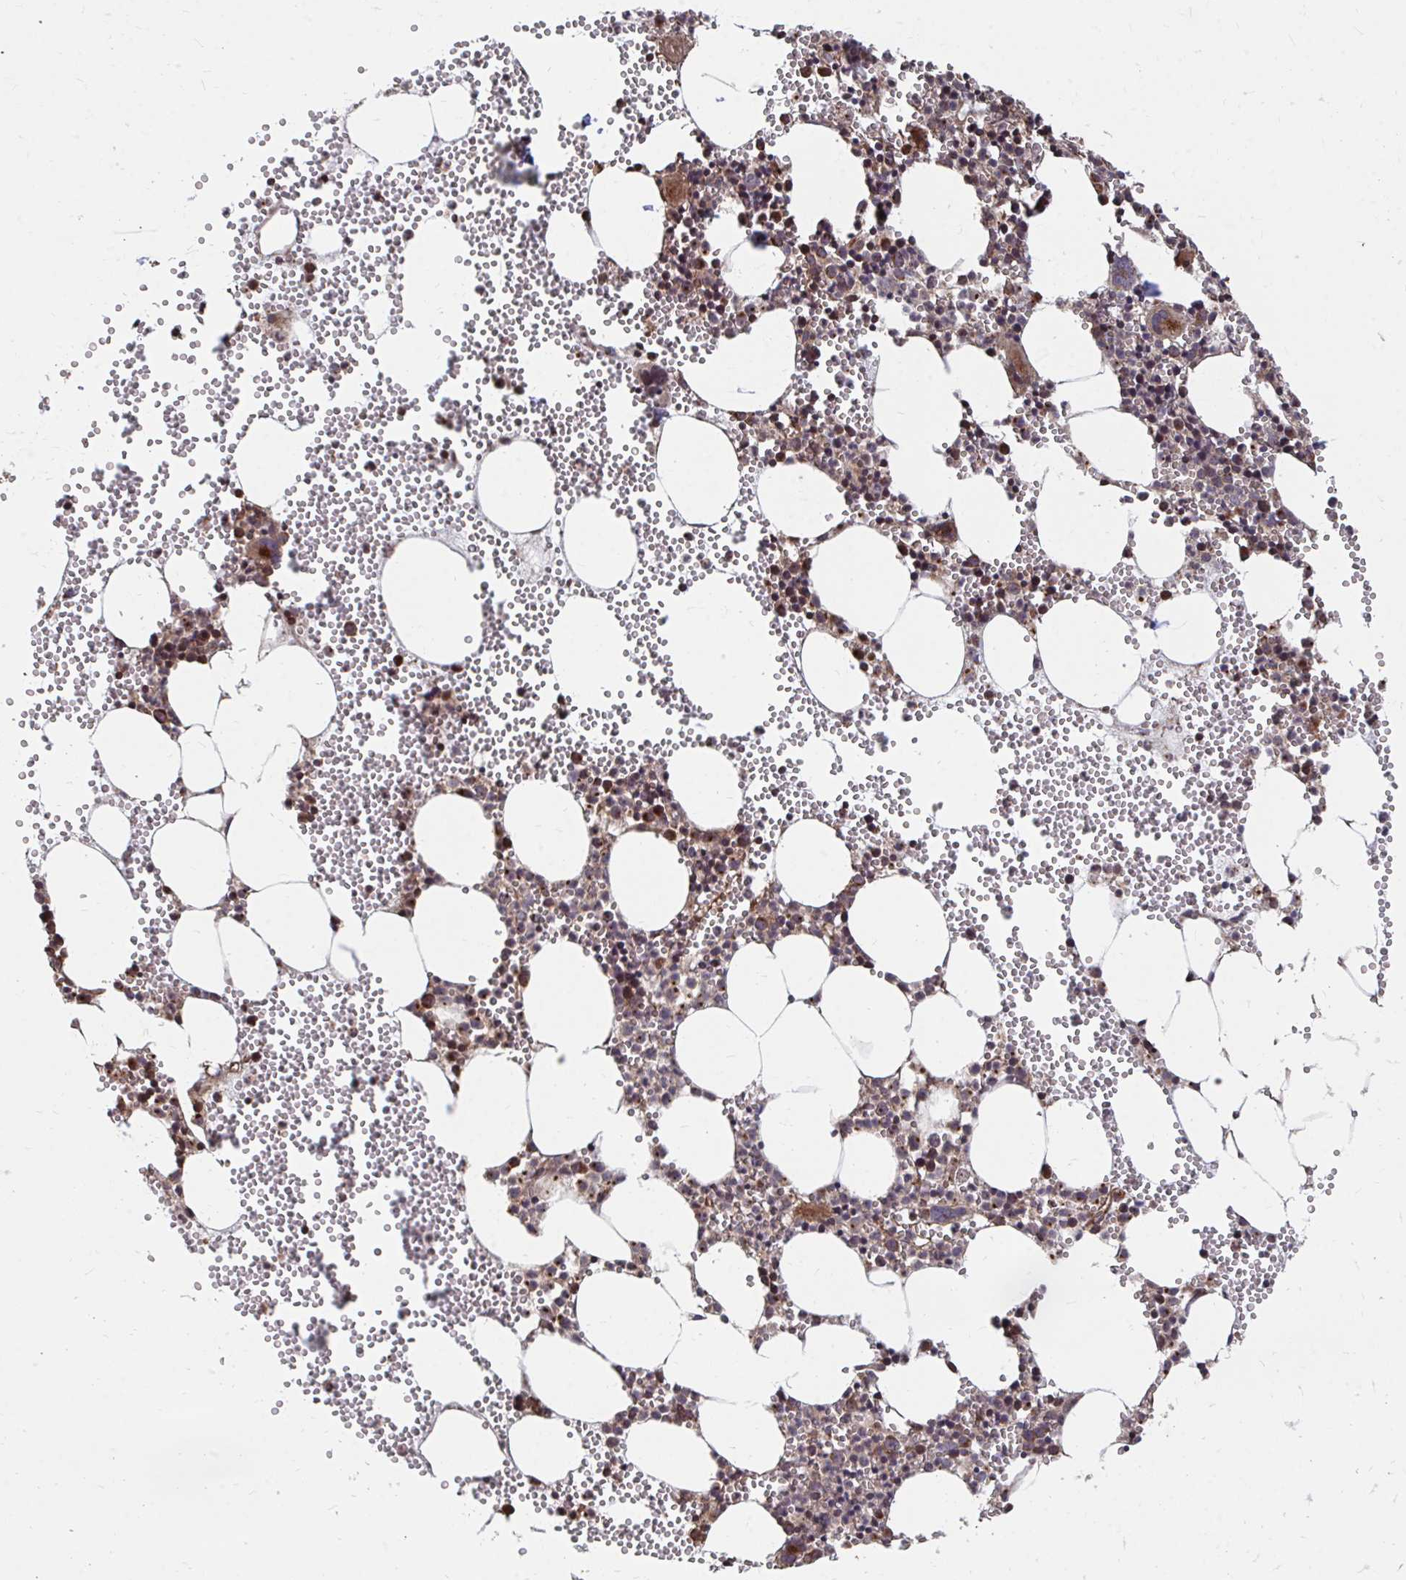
{"staining": {"intensity": "moderate", "quantity": ">75%", "location": "cytoplasmic/membranous"}, "tissue": "bone marrow", "cell_type": "Hematopoietic cells", "image_type": "normal", "snomed": [{"axis": "morphology", "description": "Normal tissue, NOS"}, {"axis": "topography", "description": "Bone marrow"}], "caption": "This image displays benign bone marrow stained with immunohistochemistry (IHC) to label a protein in brown. The cytoplasmic/membranous of hematopoietic cells show moderate positivity for the protein. Nuclei are counter-stained blue.", "gene": "FAM89A", "patient": {"sex": "female", "age": 80}}